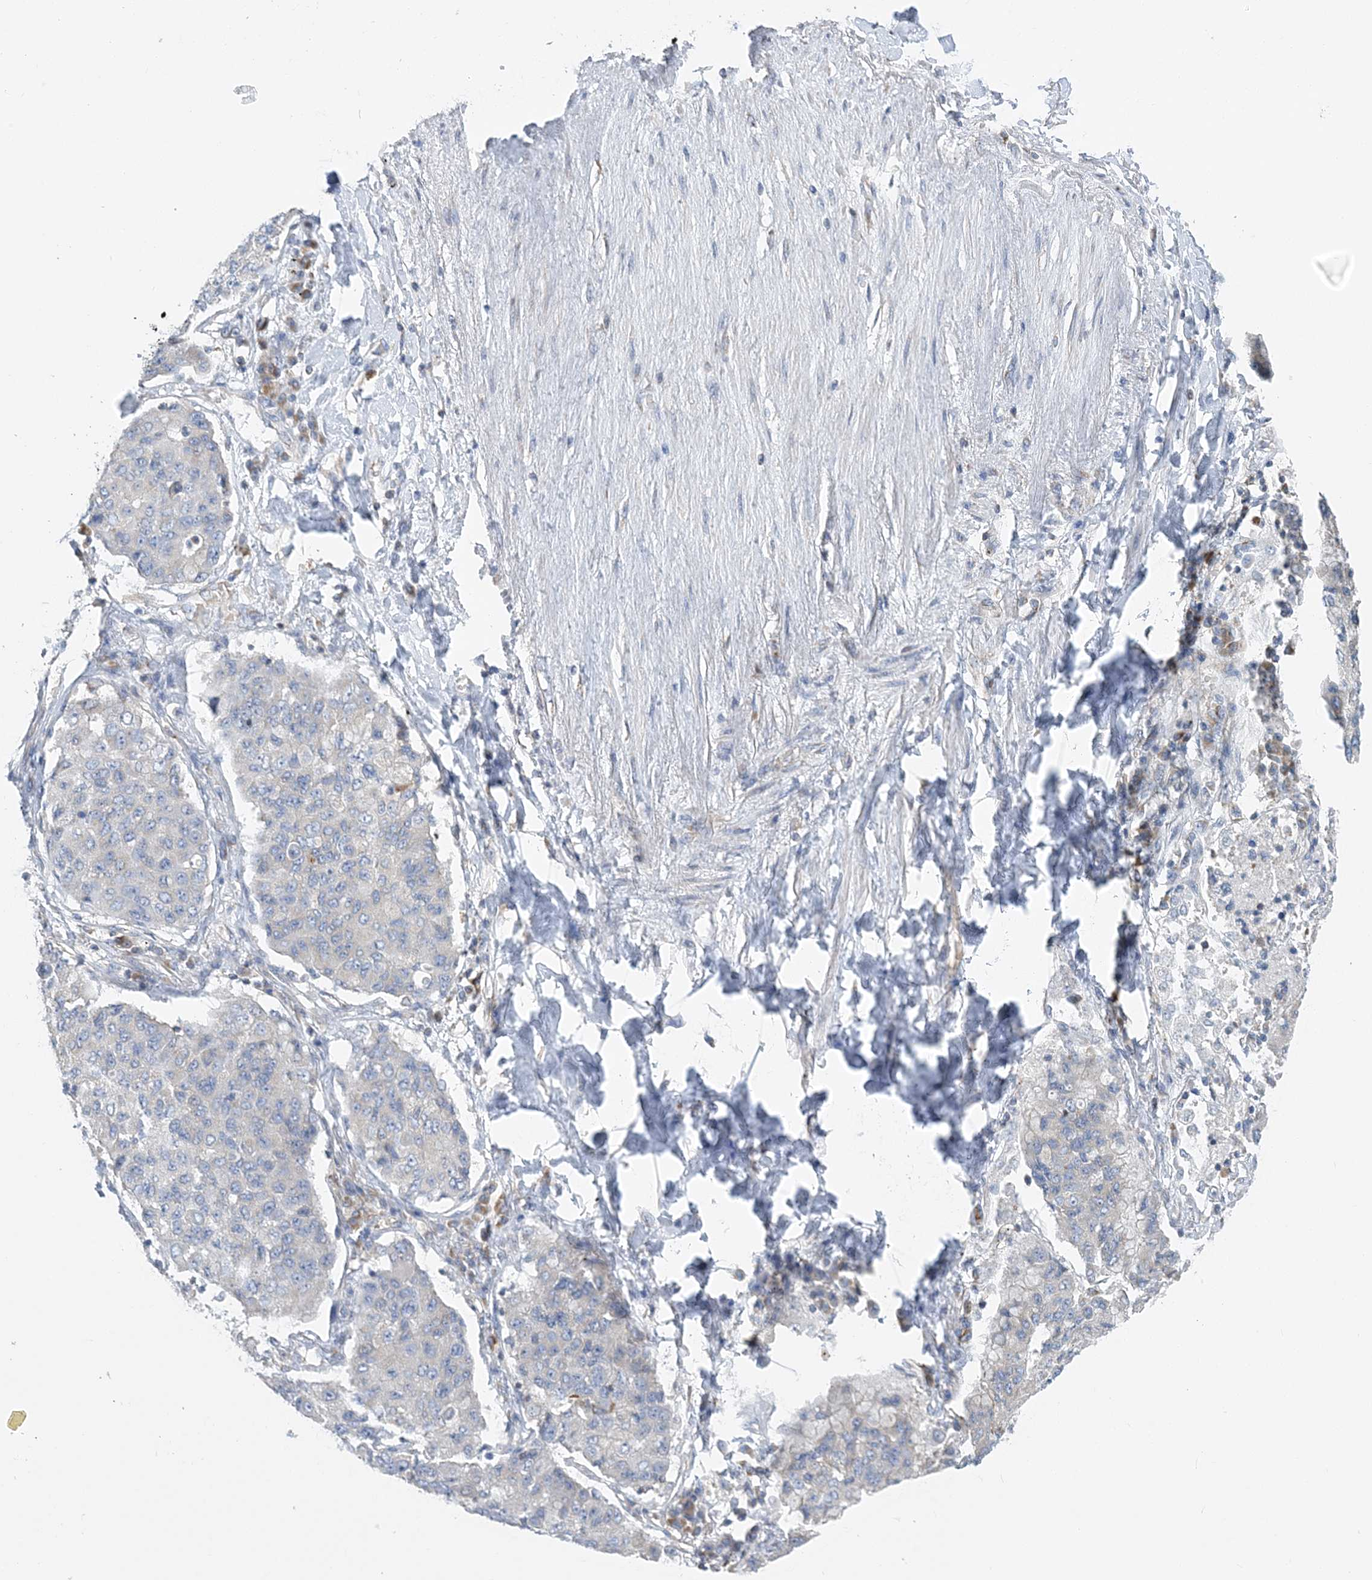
{"staining": {"intensity": "negative", "quantity": "none", "location": "none"}, "tissue": "lung cancer", "cell_type": "Tumor cells", "image_type": "cancer", "snomed": [{"axis": "morphology", "description": "Squamous cell carcinoma, NOS"}, {"axis": "topography", "description": "Lung"}], "caption": "High power microscopy photomicrograph of an immunohistochemistry (IHC) photomicrograph of lung cancer (squamous cell carcinoma), revealing no significant staining in tumor cells. (Brightfield microscopy of DAB (3,3'-diaminobenzidine) immunohistochemistry at high magnification).", "gene": "FAM114A2", "patient": {"sex": "male", "age": 74}}